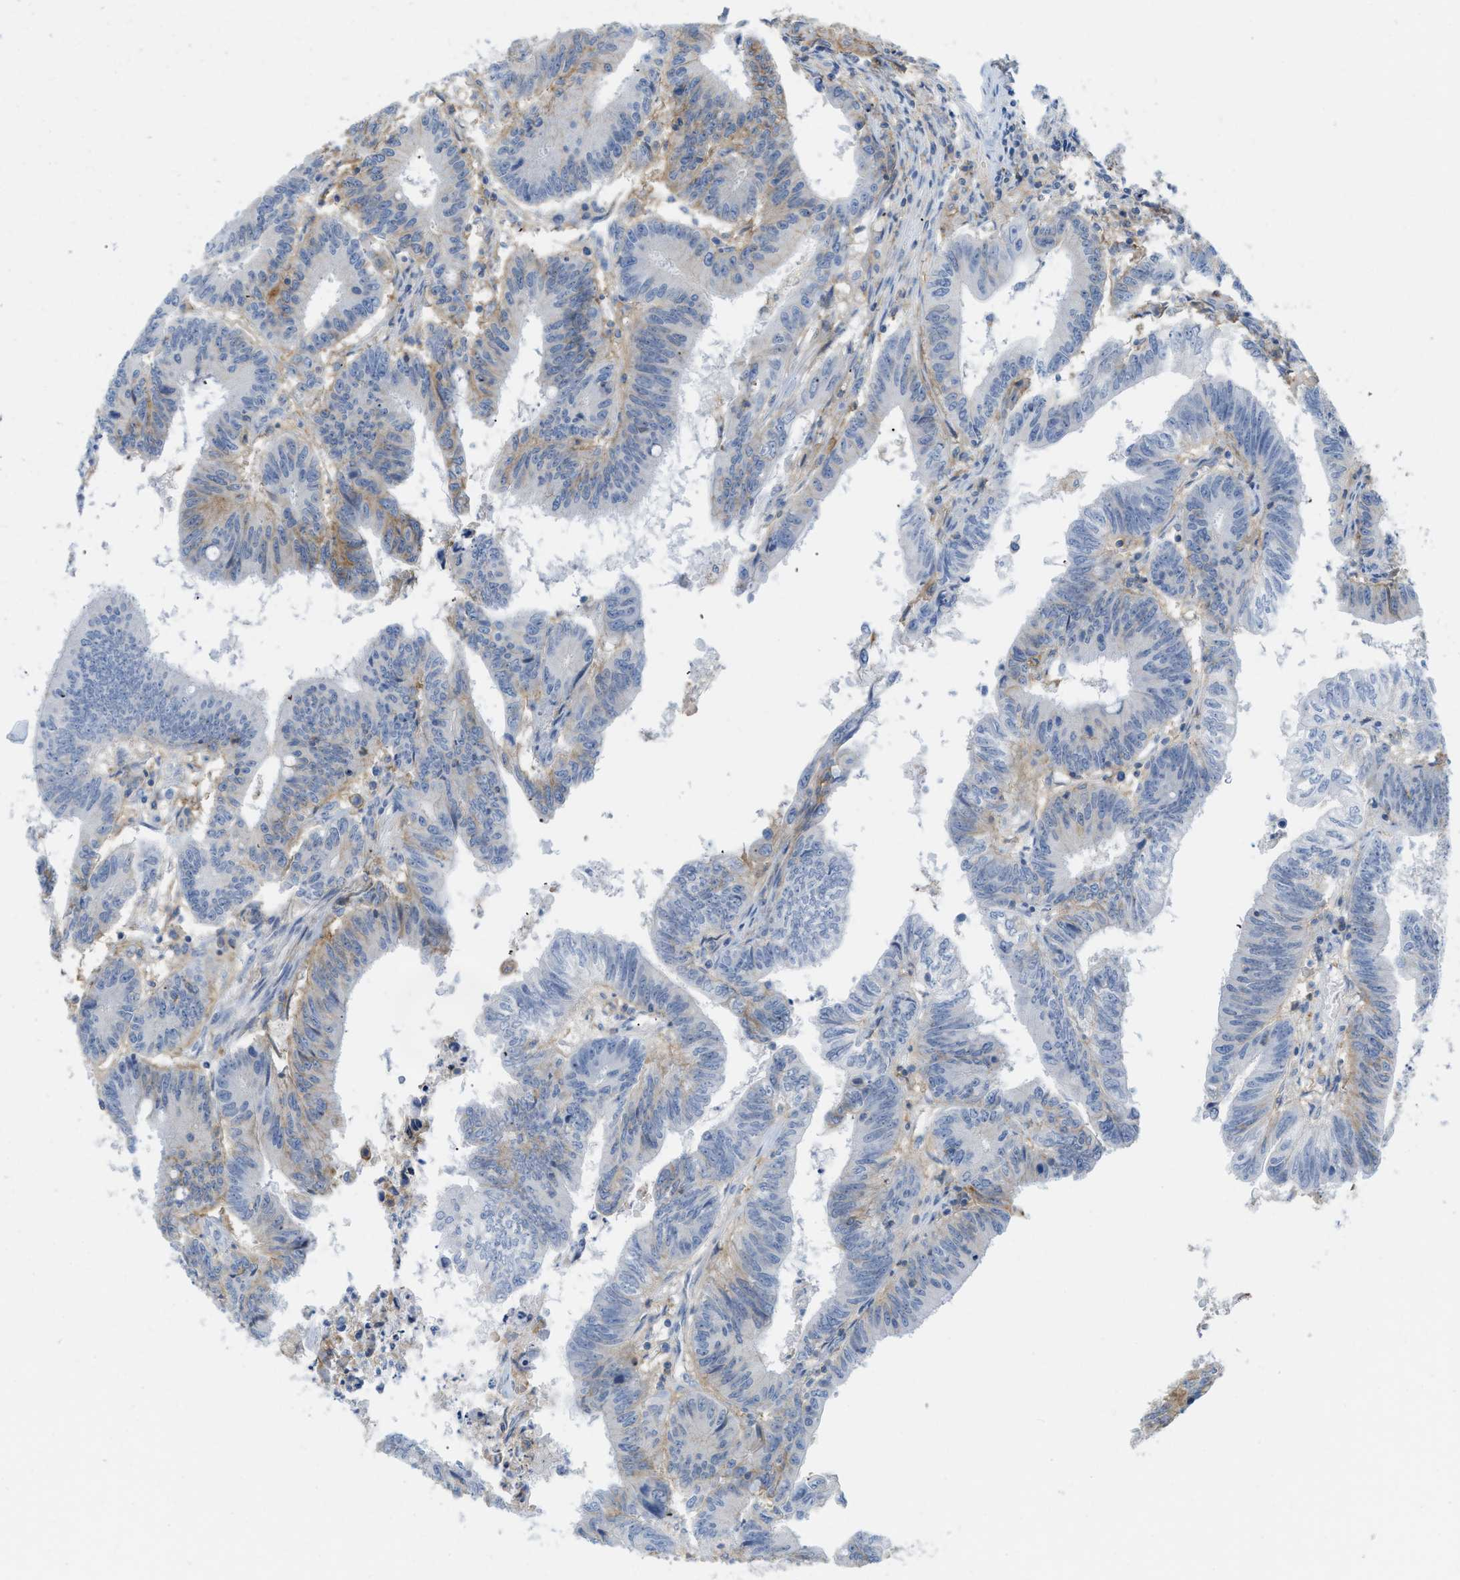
{"staining": {"intensity": "moderate", "quantity": "<25%", "location": "cytoplasmic/membranous"}, "tissue": "colorectal cancer", "cell_type": "Tumor cells", "image_type": "cancer", "snomed": [{"axis": "morphology", "description": "Adenocarcinoma, NOS"}, {"axis": "topography", "description": "Colon"}], "caption": "IHC image of adenocarcinoma (colorectal) stained for a protein (brown), which demonstrates low levels of moderate cytoplasmic/membranous staining in approximately <25% of tumor cells.", "gene": "SLC3A2", "patient": {"sex": "male", "age": 45}}